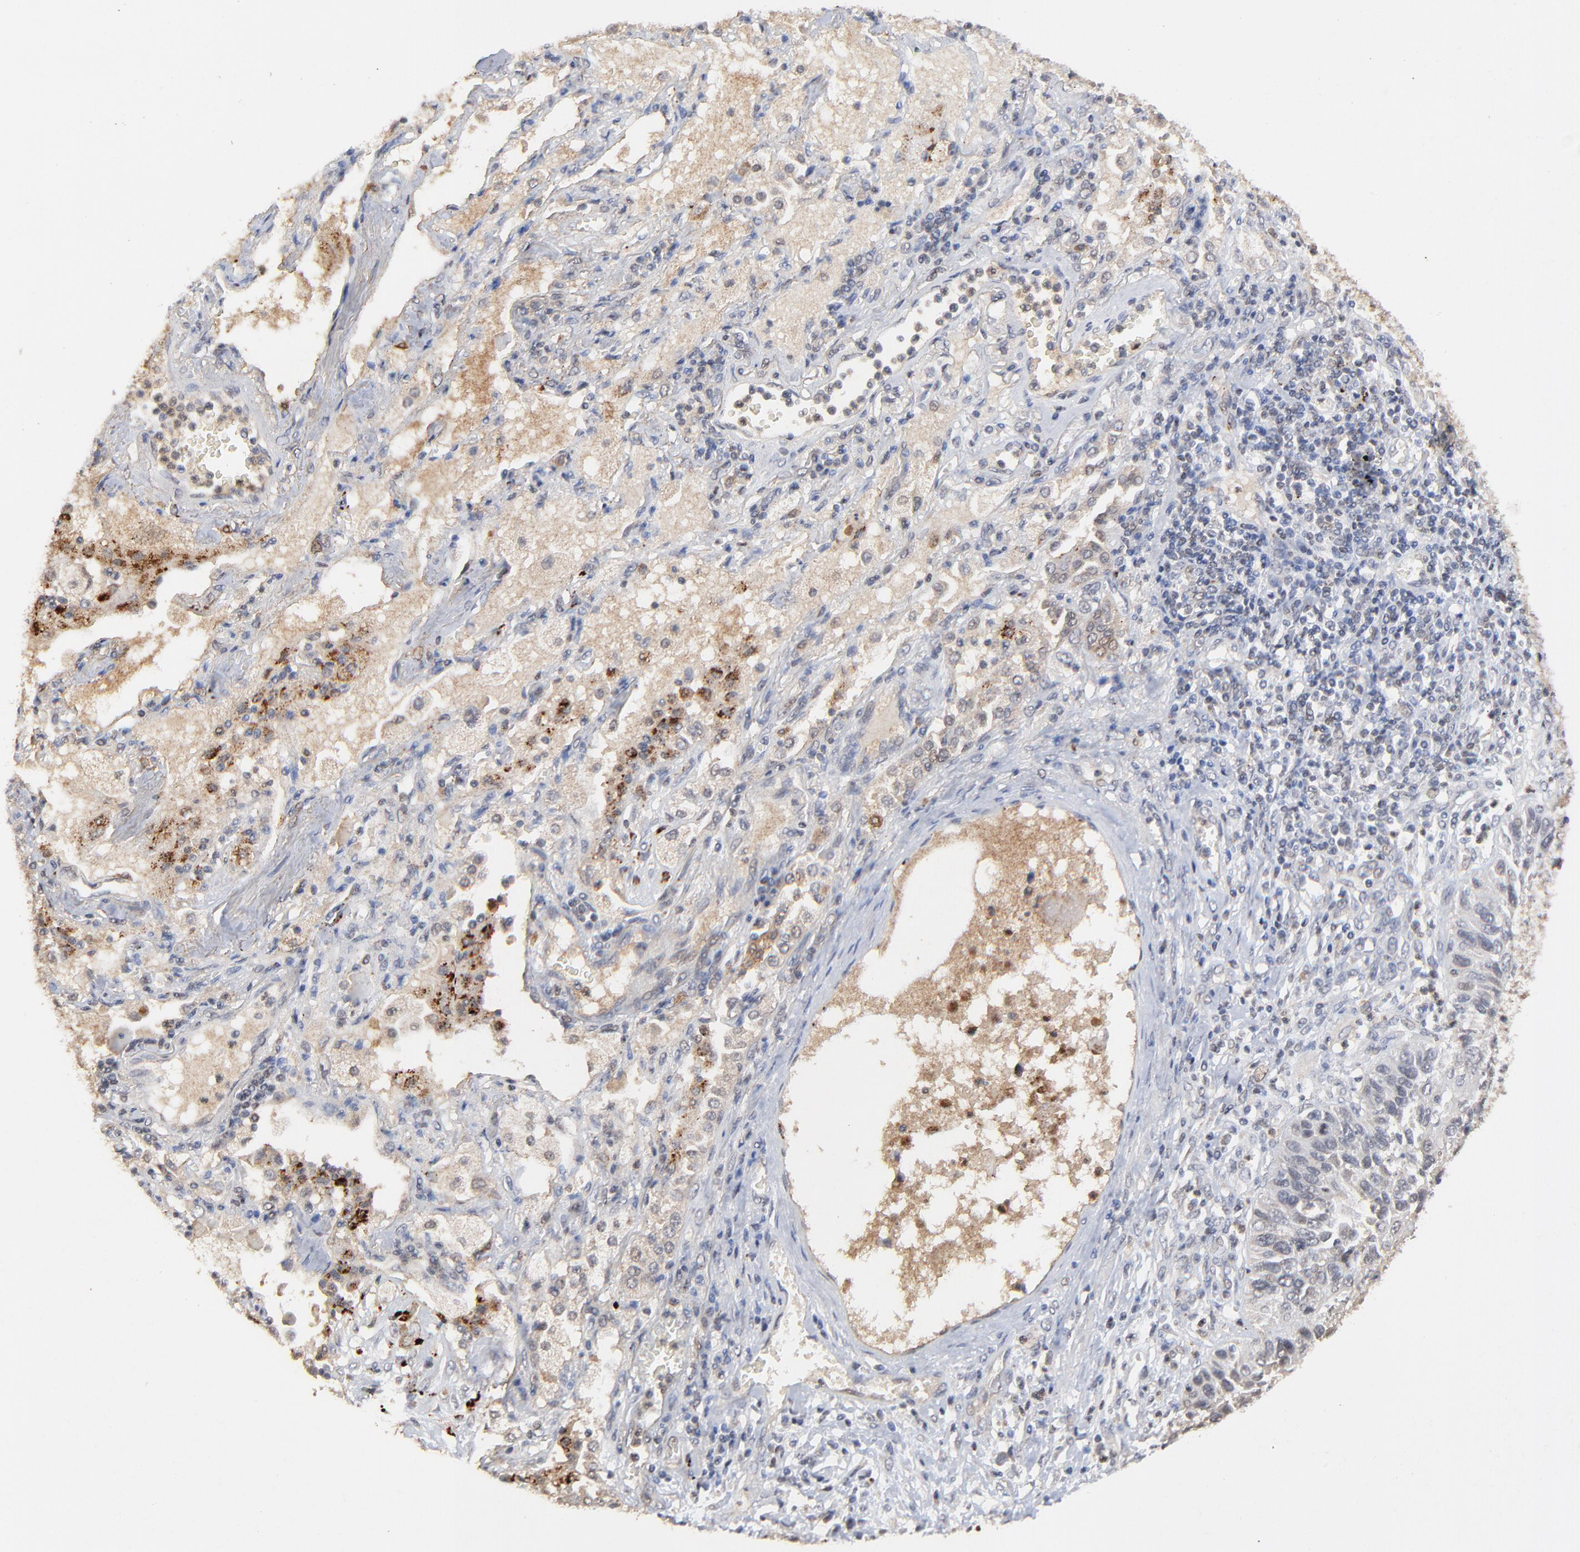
{"staining": {"intensity": "weak", "quantity": "<25%", "location": "cytoplasmic/membranous"}, "tissue": "lung cancer", "cell_type": "Tumor cells", "image_type": "cancer", "snomed": [{"axis": "morphology", "description": "Squamous cell carcinoma, NOS"}, {"axis": "topography", "description": "Lung"}], "caption": "The IHC micrograph has no significant positivity in tumor cells of lung squamous cell carcinoma tissue.", "gene": "LGALS3", "patient": {"sex": "female", "age": 76}}